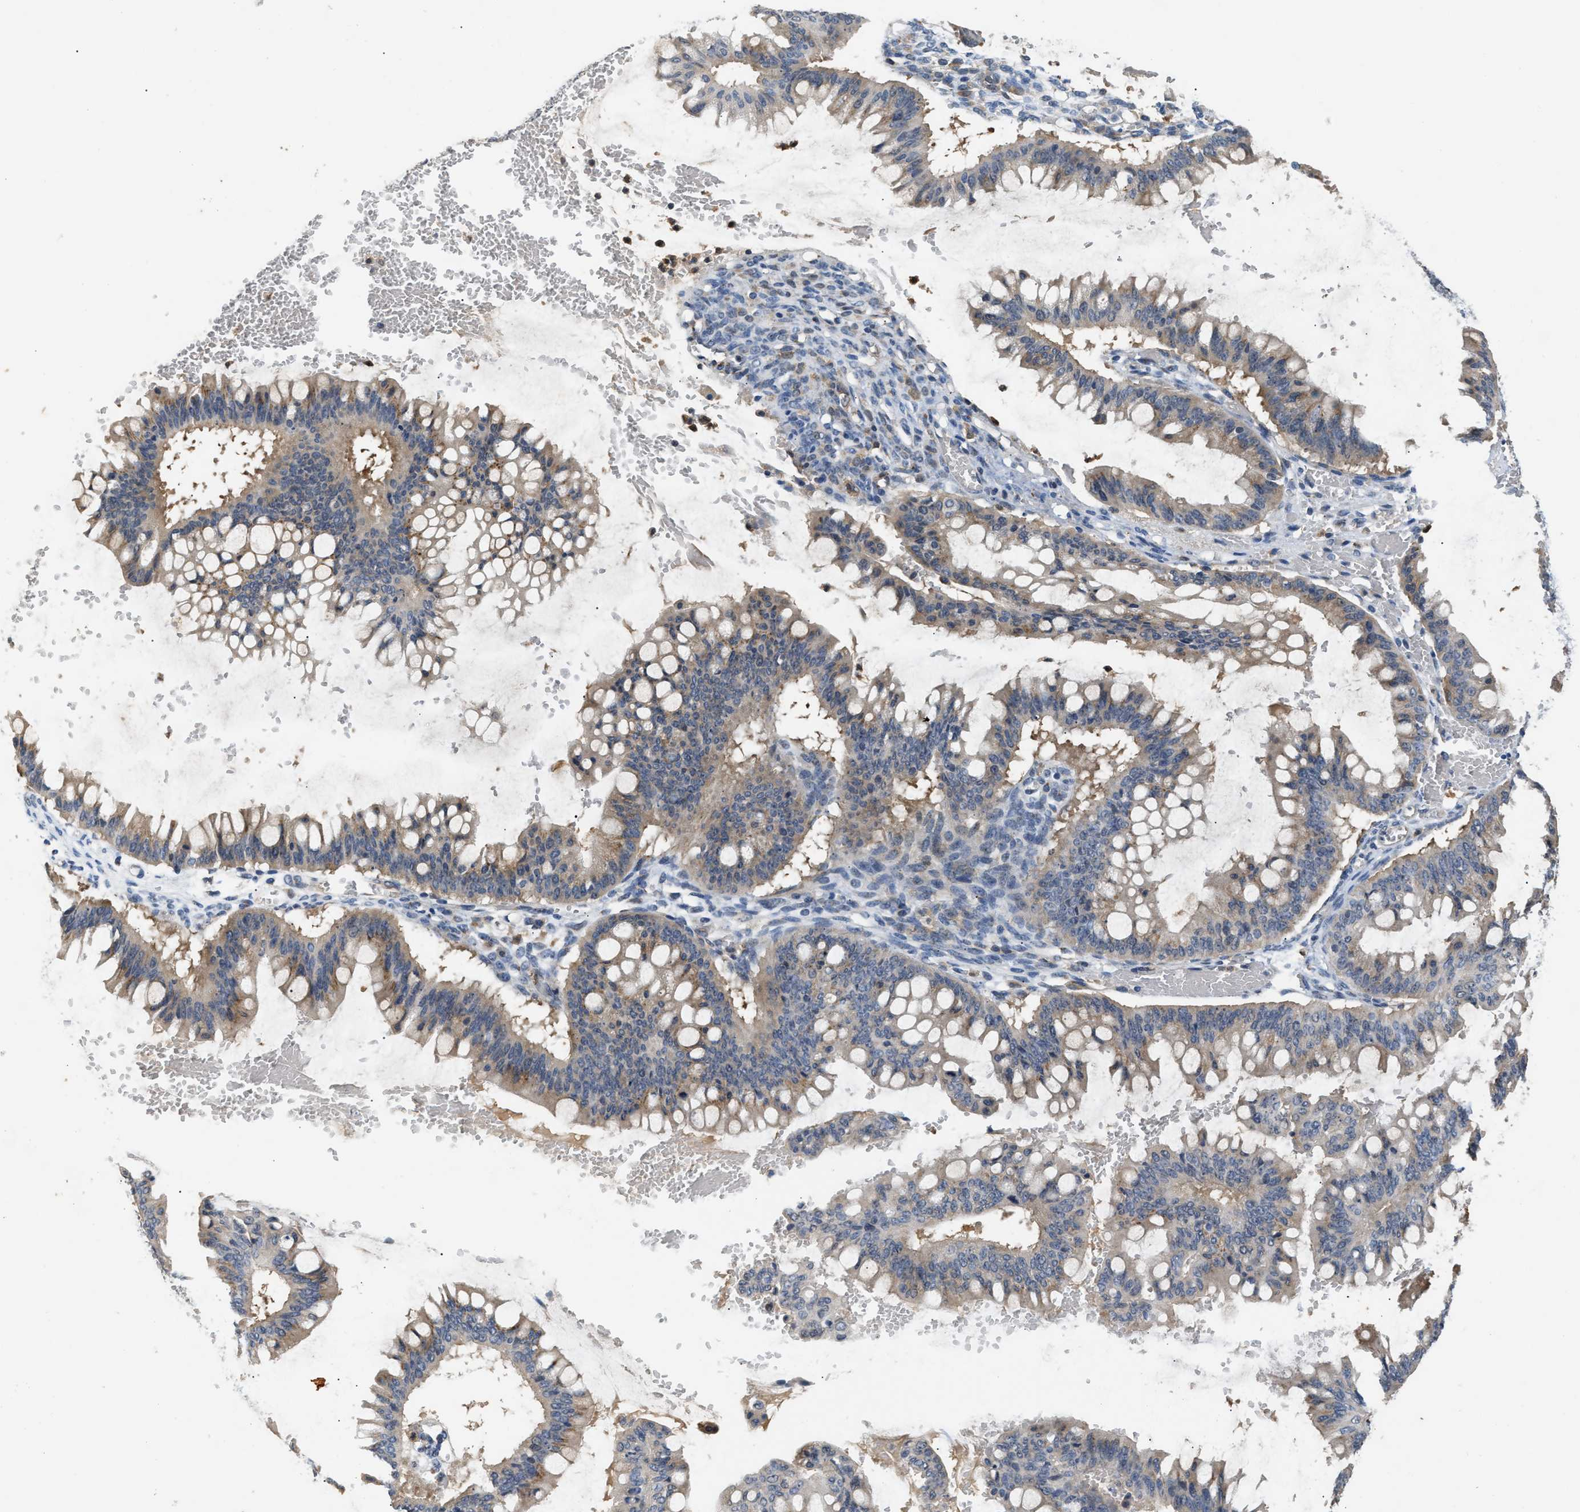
{"staining": {"intensity": "weak", "quantity": ">75%", "location": "cytoplasmic/membranous"}, "tissue": "ovarian cancer", "cell_type": "Tumor cells", "image_type": "cancer", "snomed": [{"axis": "morphology", "description": "Cystadenocarcinoma, mucinous, NOS"}, {"axis": "topography", "description": "Ovary"}], "caption": "There is low levels of weak cytoplasmic/membranous staining in tumor cells of ovarian cancer, as demonstrated by immunohistochemical staining (brown color).", "gene": "CHUK", "patient": {"sex": "female", "age": 73}}